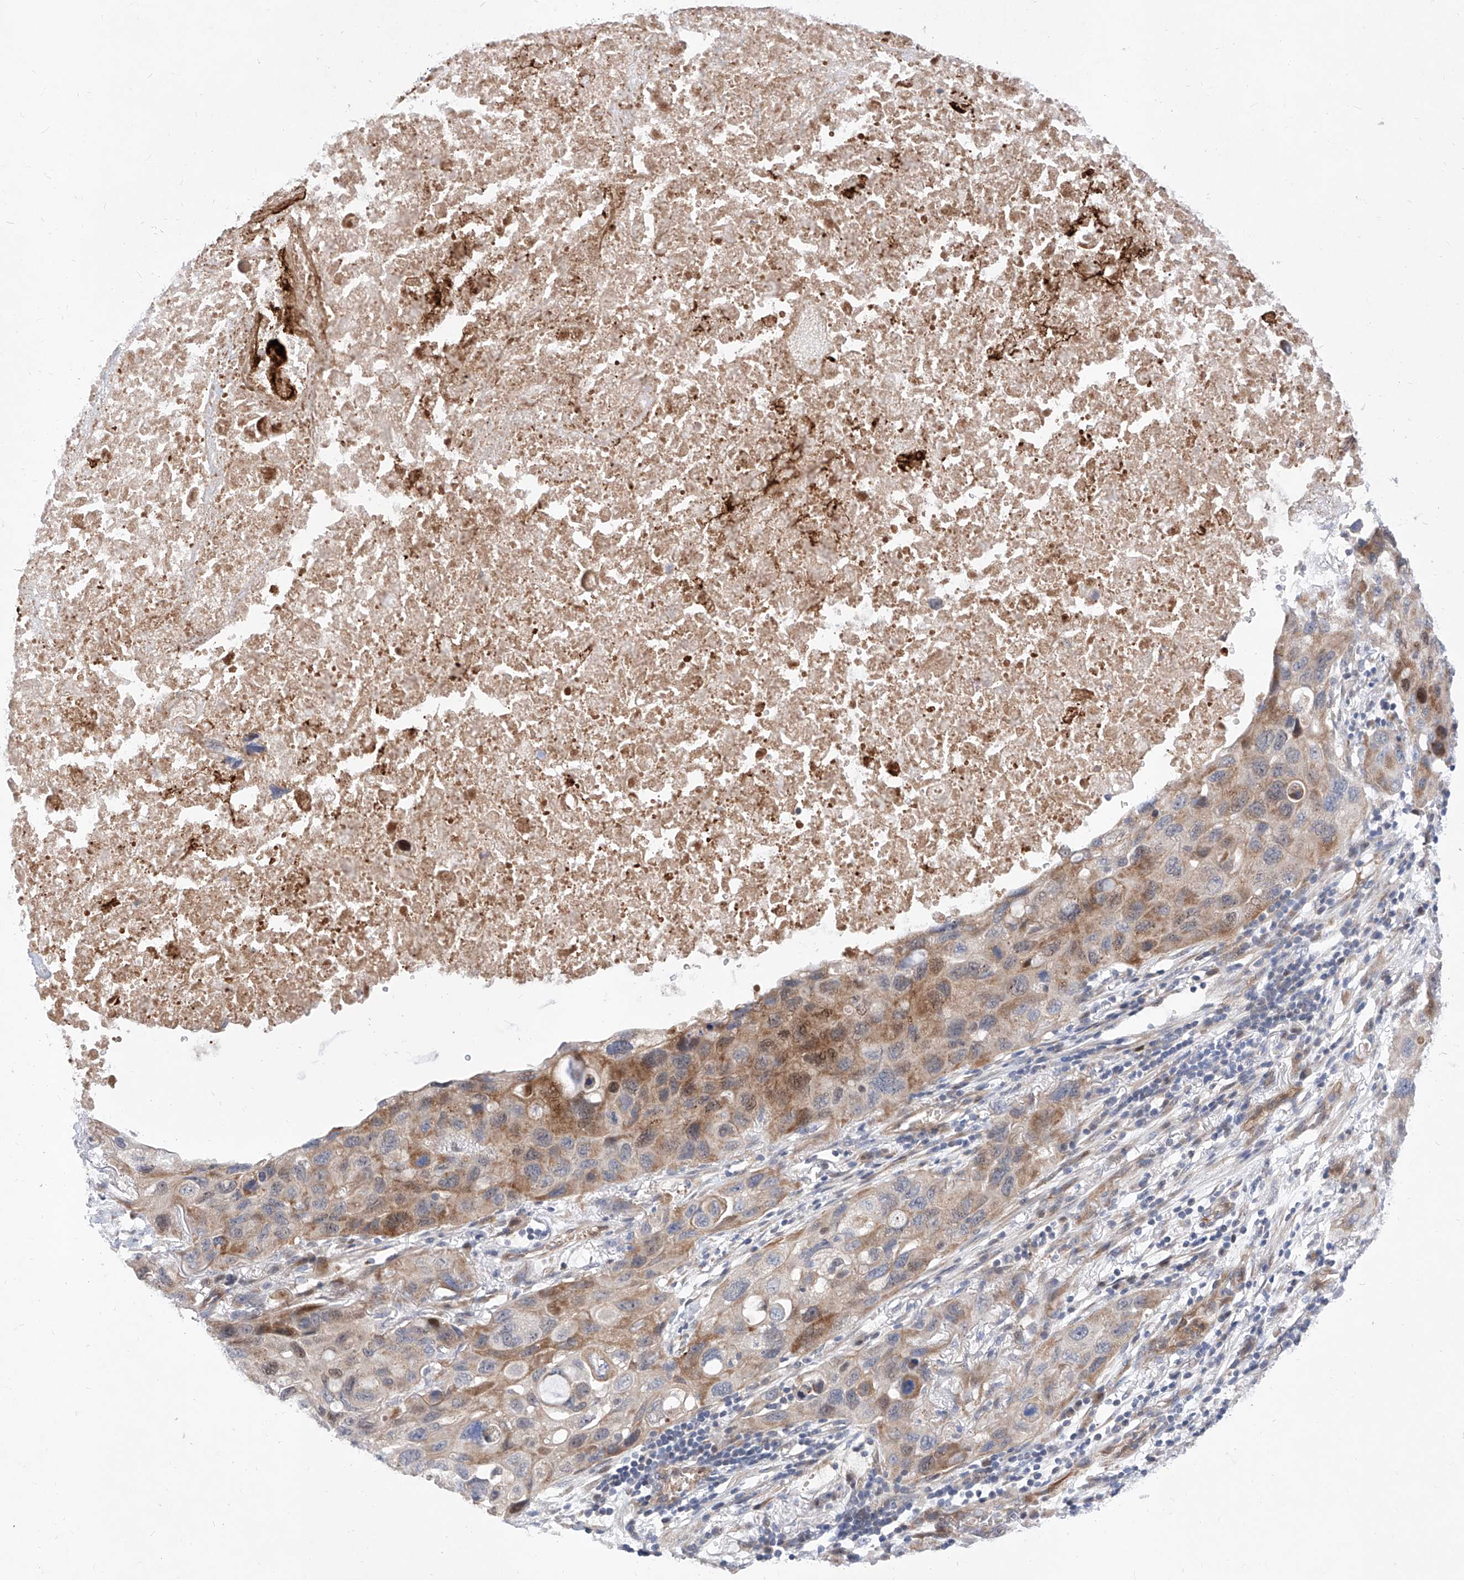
{"staining": {"intensity": "moderate", "quantity": "25%-75%", "location": "cytoplasmic/membranous"}, "tissue": "lung cancer", "cell_type": "Tumor cells", "image_type": "cancer", "snomed": [{"axis": "morphology", "description": "Squamous cell carcinoma, NOS"}, {"axis": "topography", "description": "Lung"}], "caption": "IHC histopathology image of human lung cancer stained for a protein (brown), which displays medium levels of moderate cytoplasmic/membranous staining in approximately 25%-75% of tumor cells.", "gene": "FUCA2", "patient": {"sex": "female", "age": 73}}